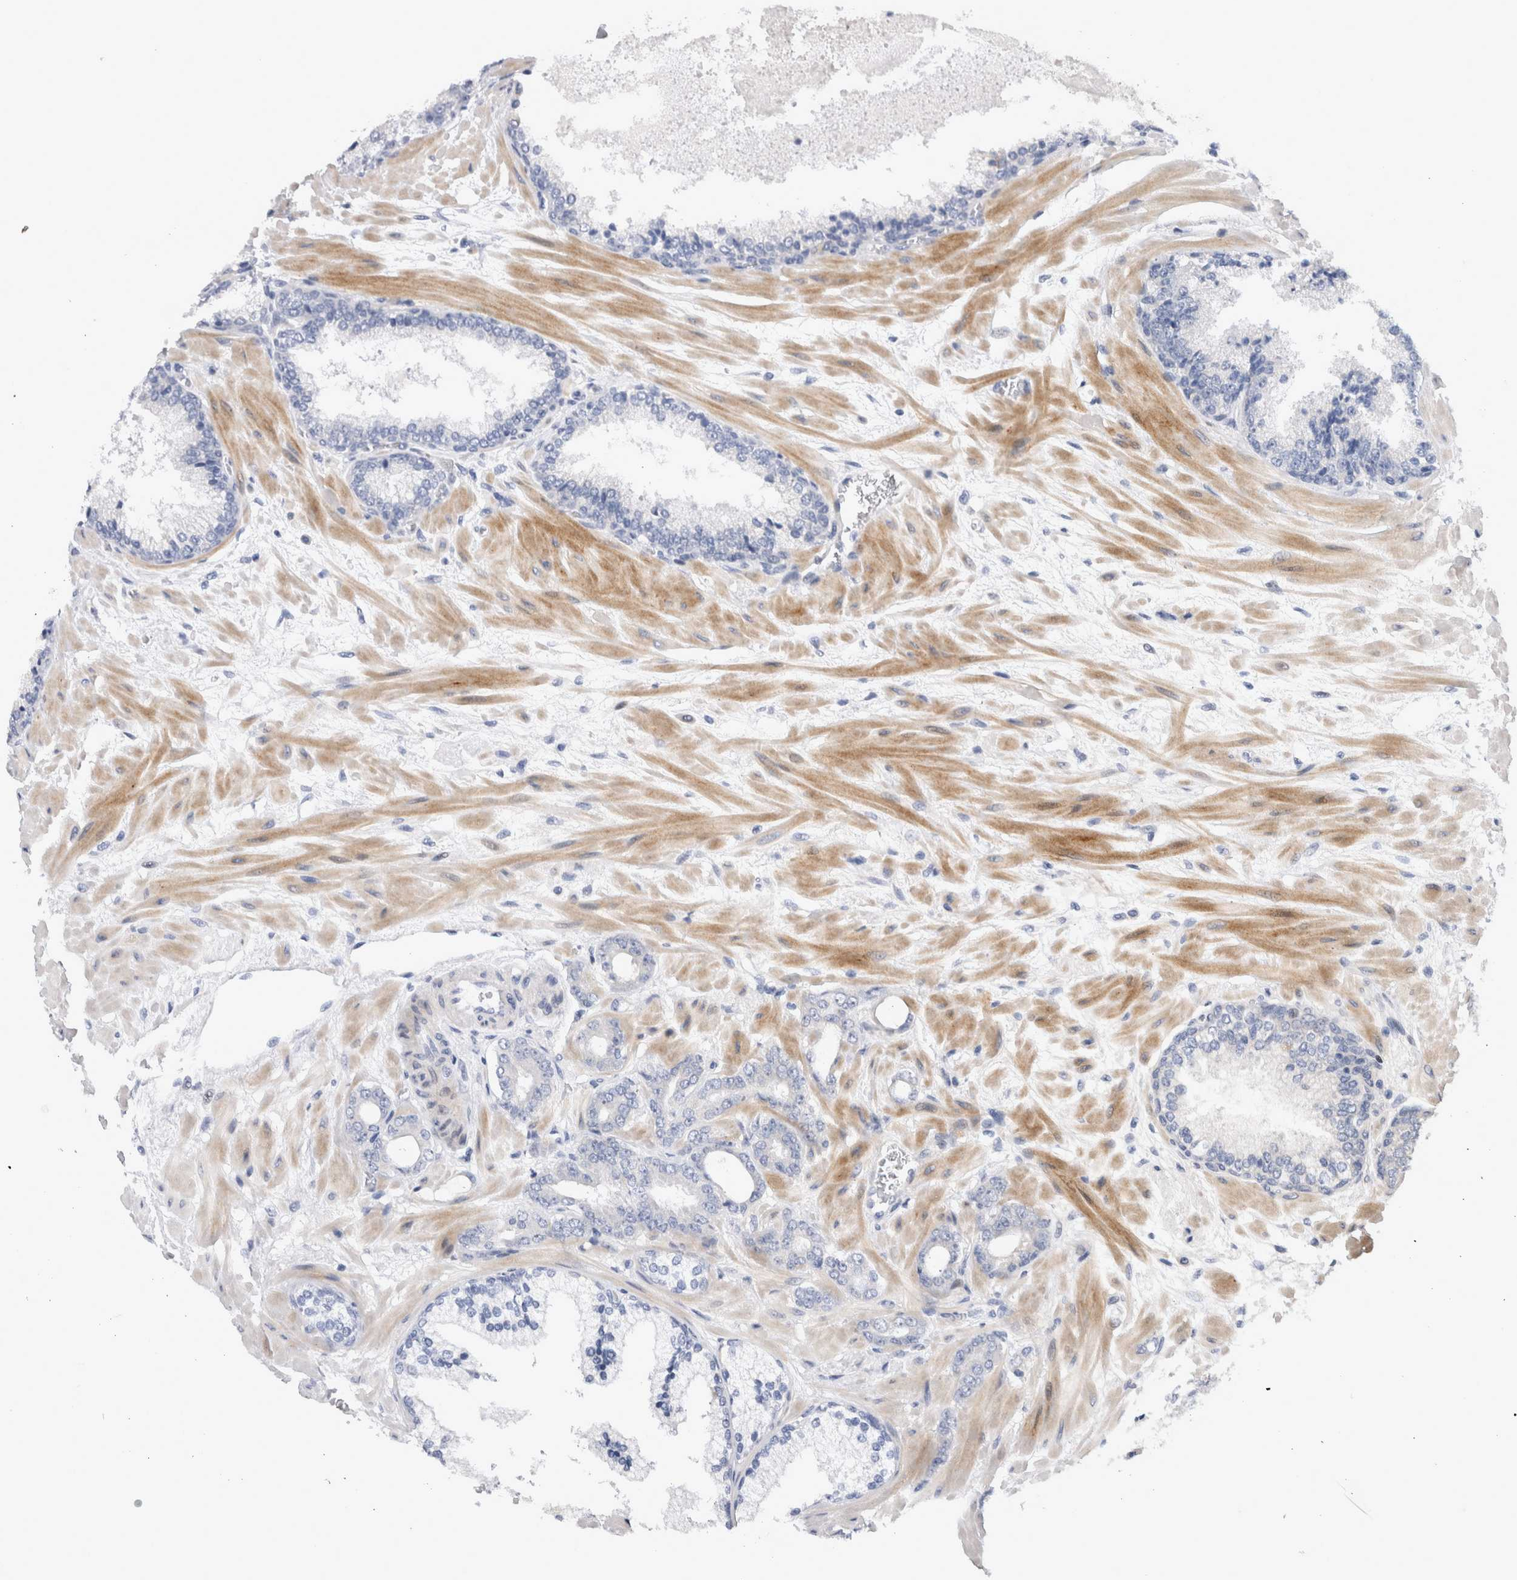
{"staining": {"intensity": "negative", "quantity": "none", "location": "none"}, "tissue": "prostate cancer", "cell_type": "Tumor cells", "image_type": "cancer", "snomed": [{"axis": "morphology", "description": "Adenocarcinoma, Low grade"}, {"axis": "topography", "description": "Prostate"}], "caption": "Tumor cells are negative for protein expression in human prostate low-grade adenocarcinoma.", "gene": "CRYBG1", "patient": {"sex": "male", "age": 63}}